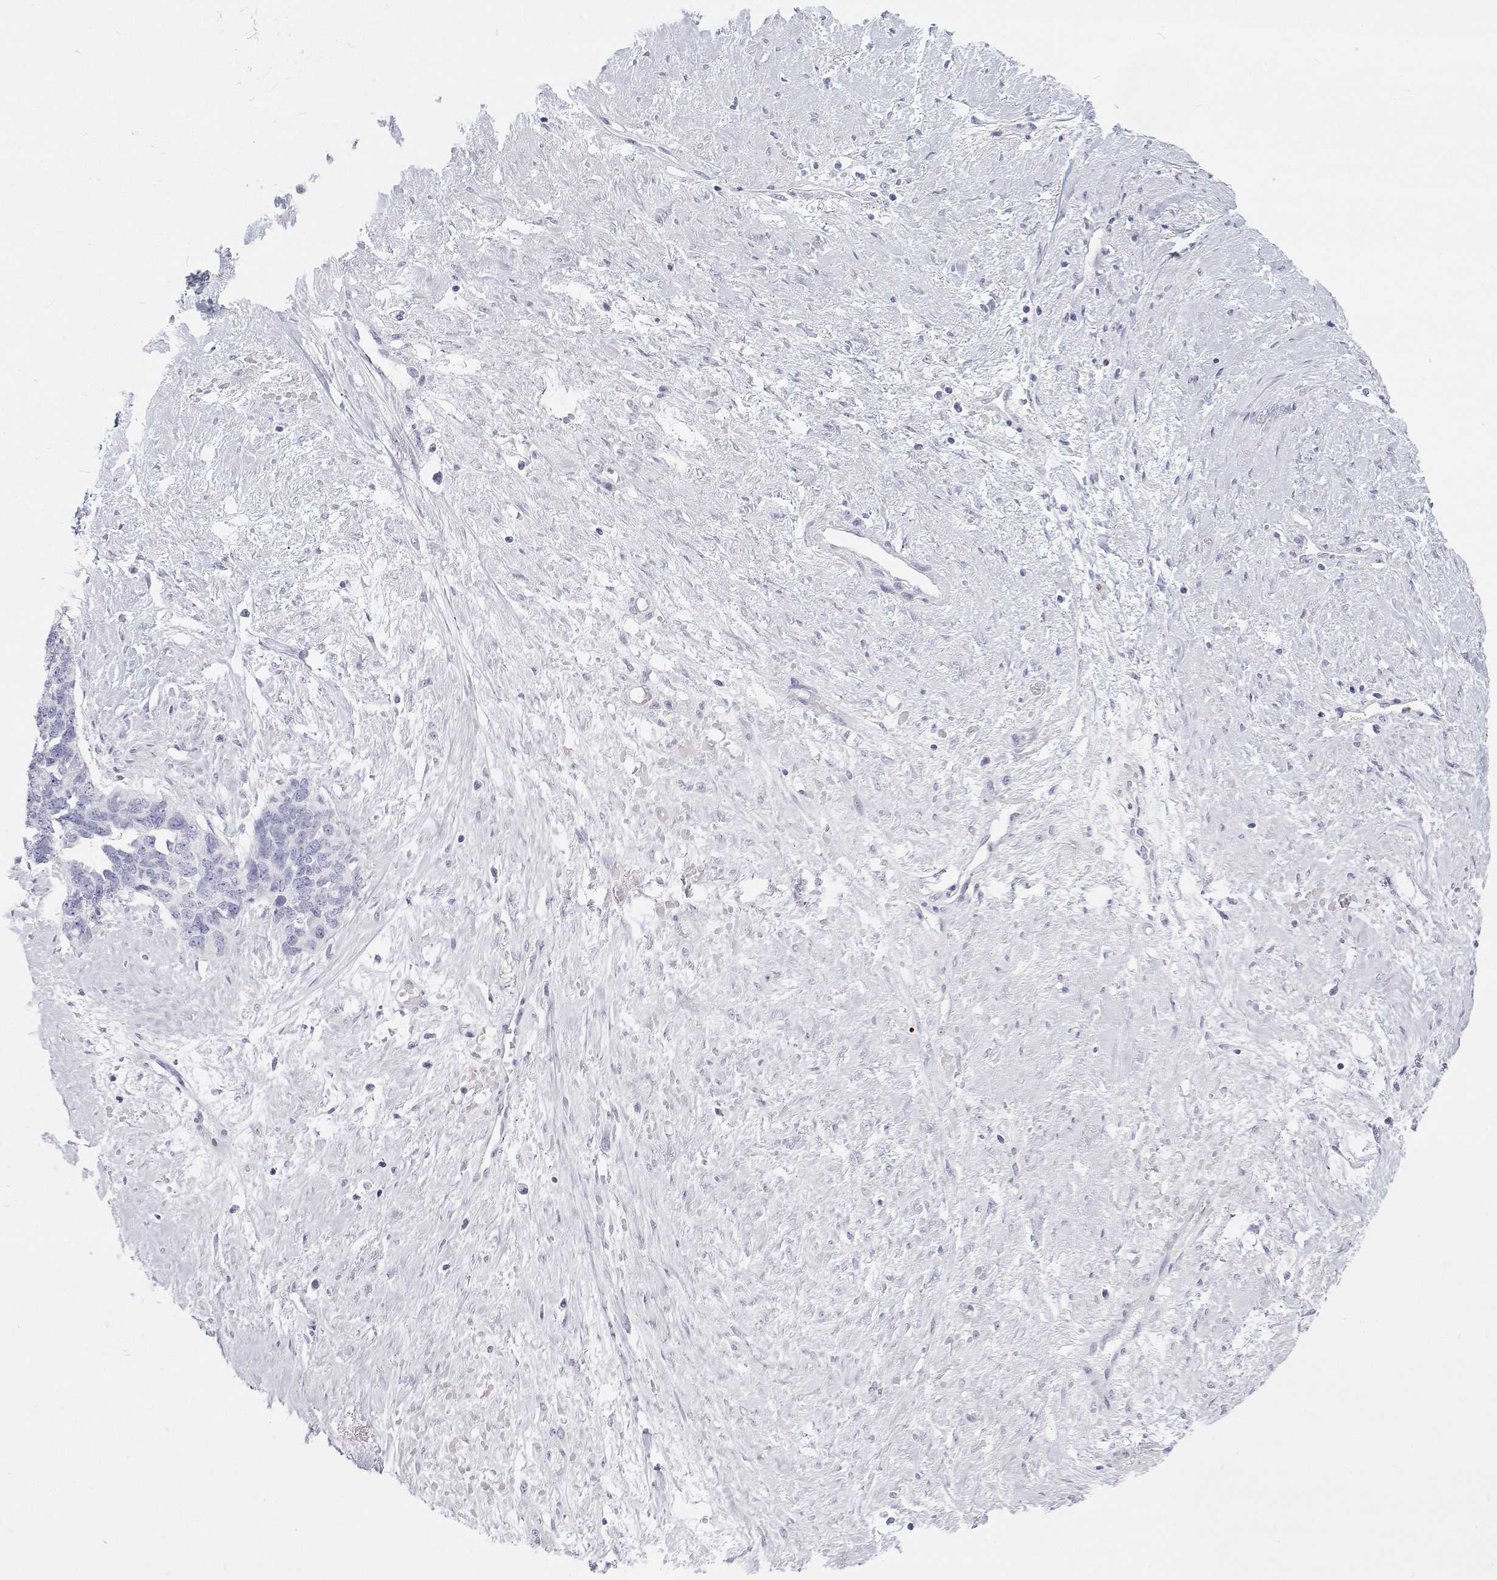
{"staining": {"intensity": "negative", "quantity": "none", "location": "none"}, "tissue": "ovarian cancer", "cell_type": "Tumor cells", "image_type": "cancer", "snomed": [{"axis": "morphology", "description": "Cystadenocarcinoma, serous, NOS"}, {"axis": "topography", "description": "Ovary"}], "caption": "The photomicrograph exhibits no staining of tumor cells in ovarian cancer (serous cystadenocarcinoma). (DAB (3,3'-diaminobenzidine) immunohistochemistry (IHC), high magnification).", "gene": "SFTPB", "patient": {"sex": "female", "age": 69}}